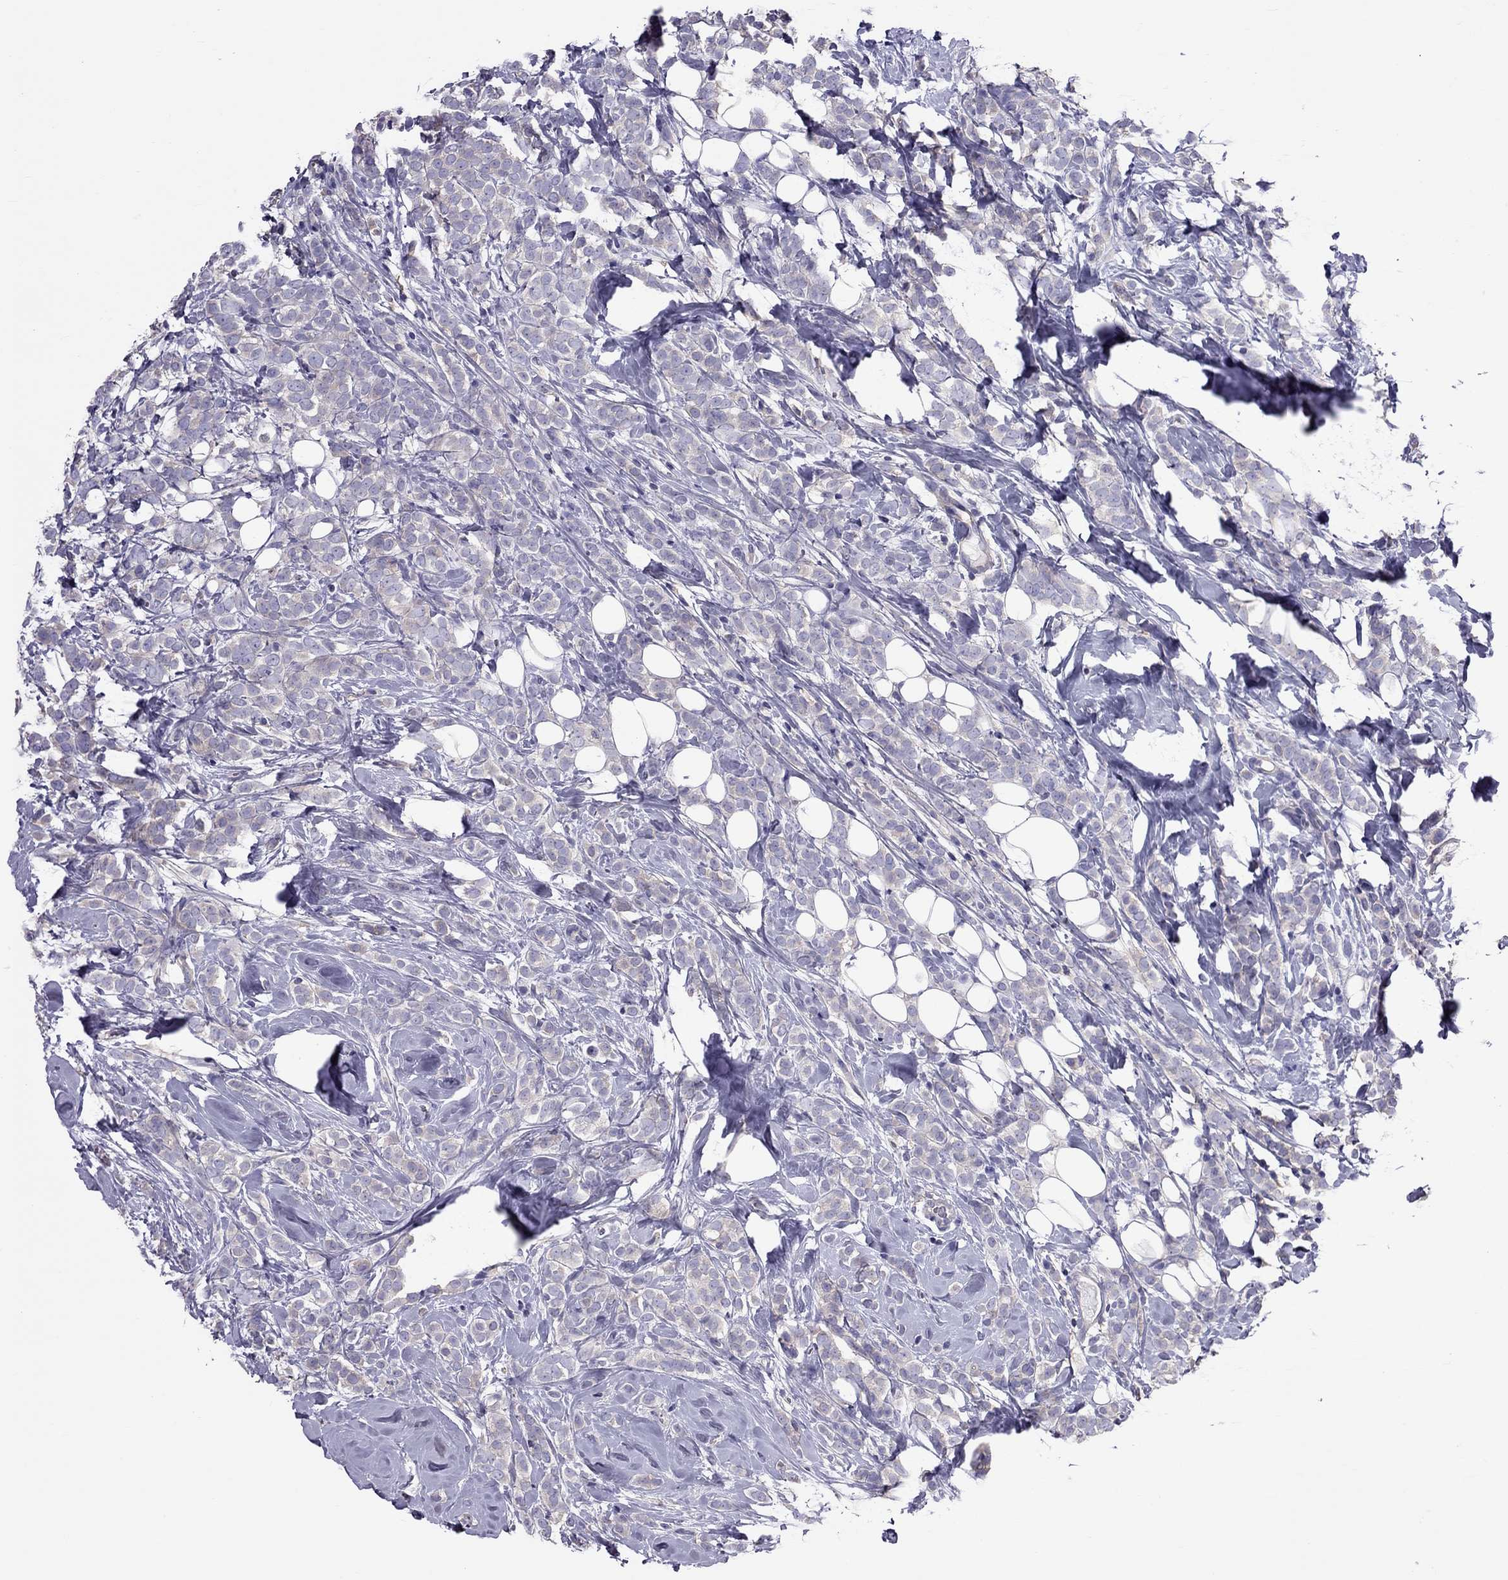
{"staining": {"intensity": "negative", "quantity": "none", "location": "none"}, "tissue": "breast cancer", "cell_type": "Tumor cells", "image_type": "cancer", "snomed": [{"axis": "morphology", "description": "Lobular carcinoma"}, {"axis": "topography", "description": "Breast"}], "caption": "This histopathology image is of breast cancer stained with IHC to label a protein in brown with the nuclei are counter-stained blue. There is no staining in tumor cells. Brightfield microscopy of immunohistochemistry (IHC) stained with DAB (brown) and hematoxylin (blue), captured at high magnification.", "gene": "TEX22", "patient": {"sex": "female", "age": 49}}